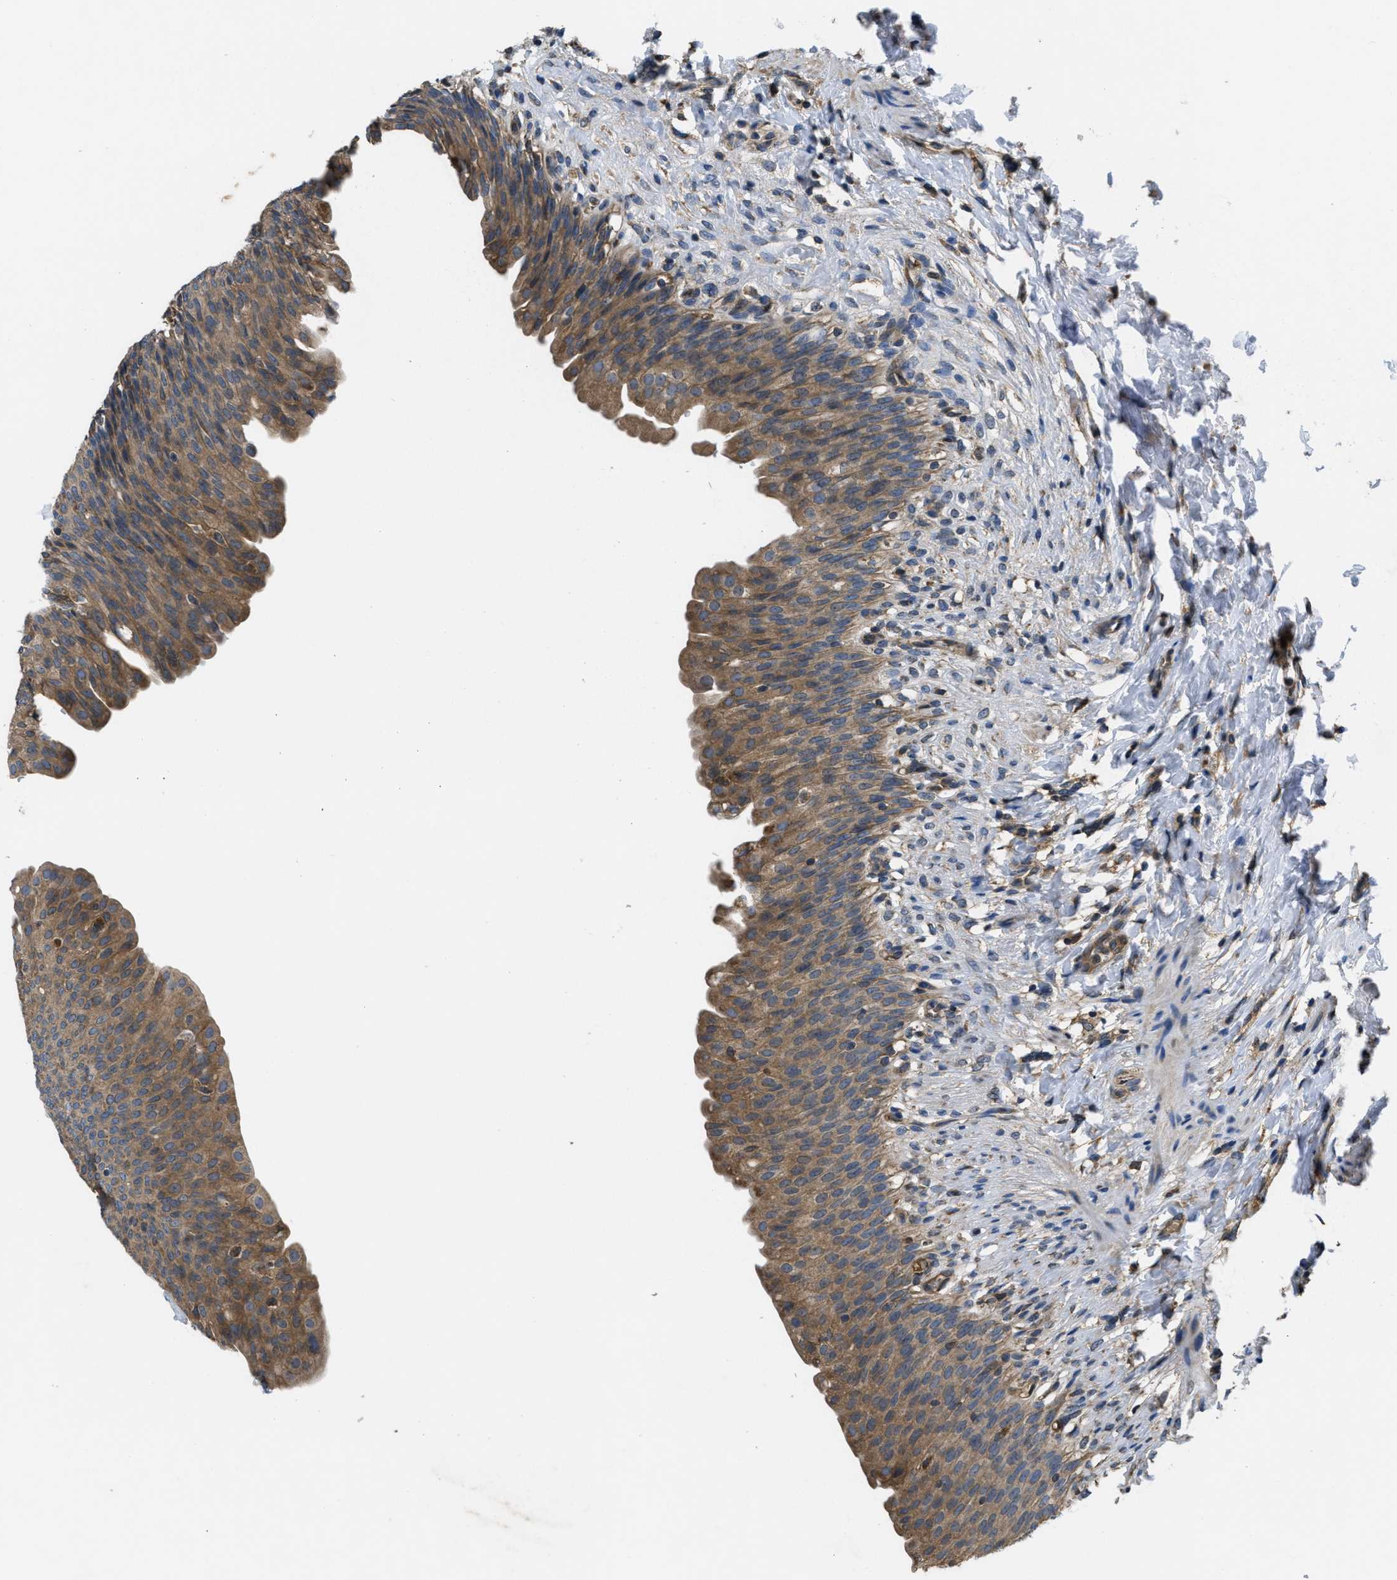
{"staining": {"intensity": "moderate", "quantity": ">75%", "location": "cytoplasmic/membranous"}, "tissue": "urinary bladder", "cell_type": "Urothelial cells", "image_type": "normal", "snomed": [{"axis": "morphology", "description": "Normal tissue, NOS"}, {"axis": "topography", "description": "Urinary bladder"}], "caption": "Brown immunohistochemical staining in unremarkable human urinary bladder reveals moderate cytoplasmic/membranous staining in approximately >75% of urothelial cells.", "gene": "GALK1", "patient": {"sex": "female", "age": 79}}